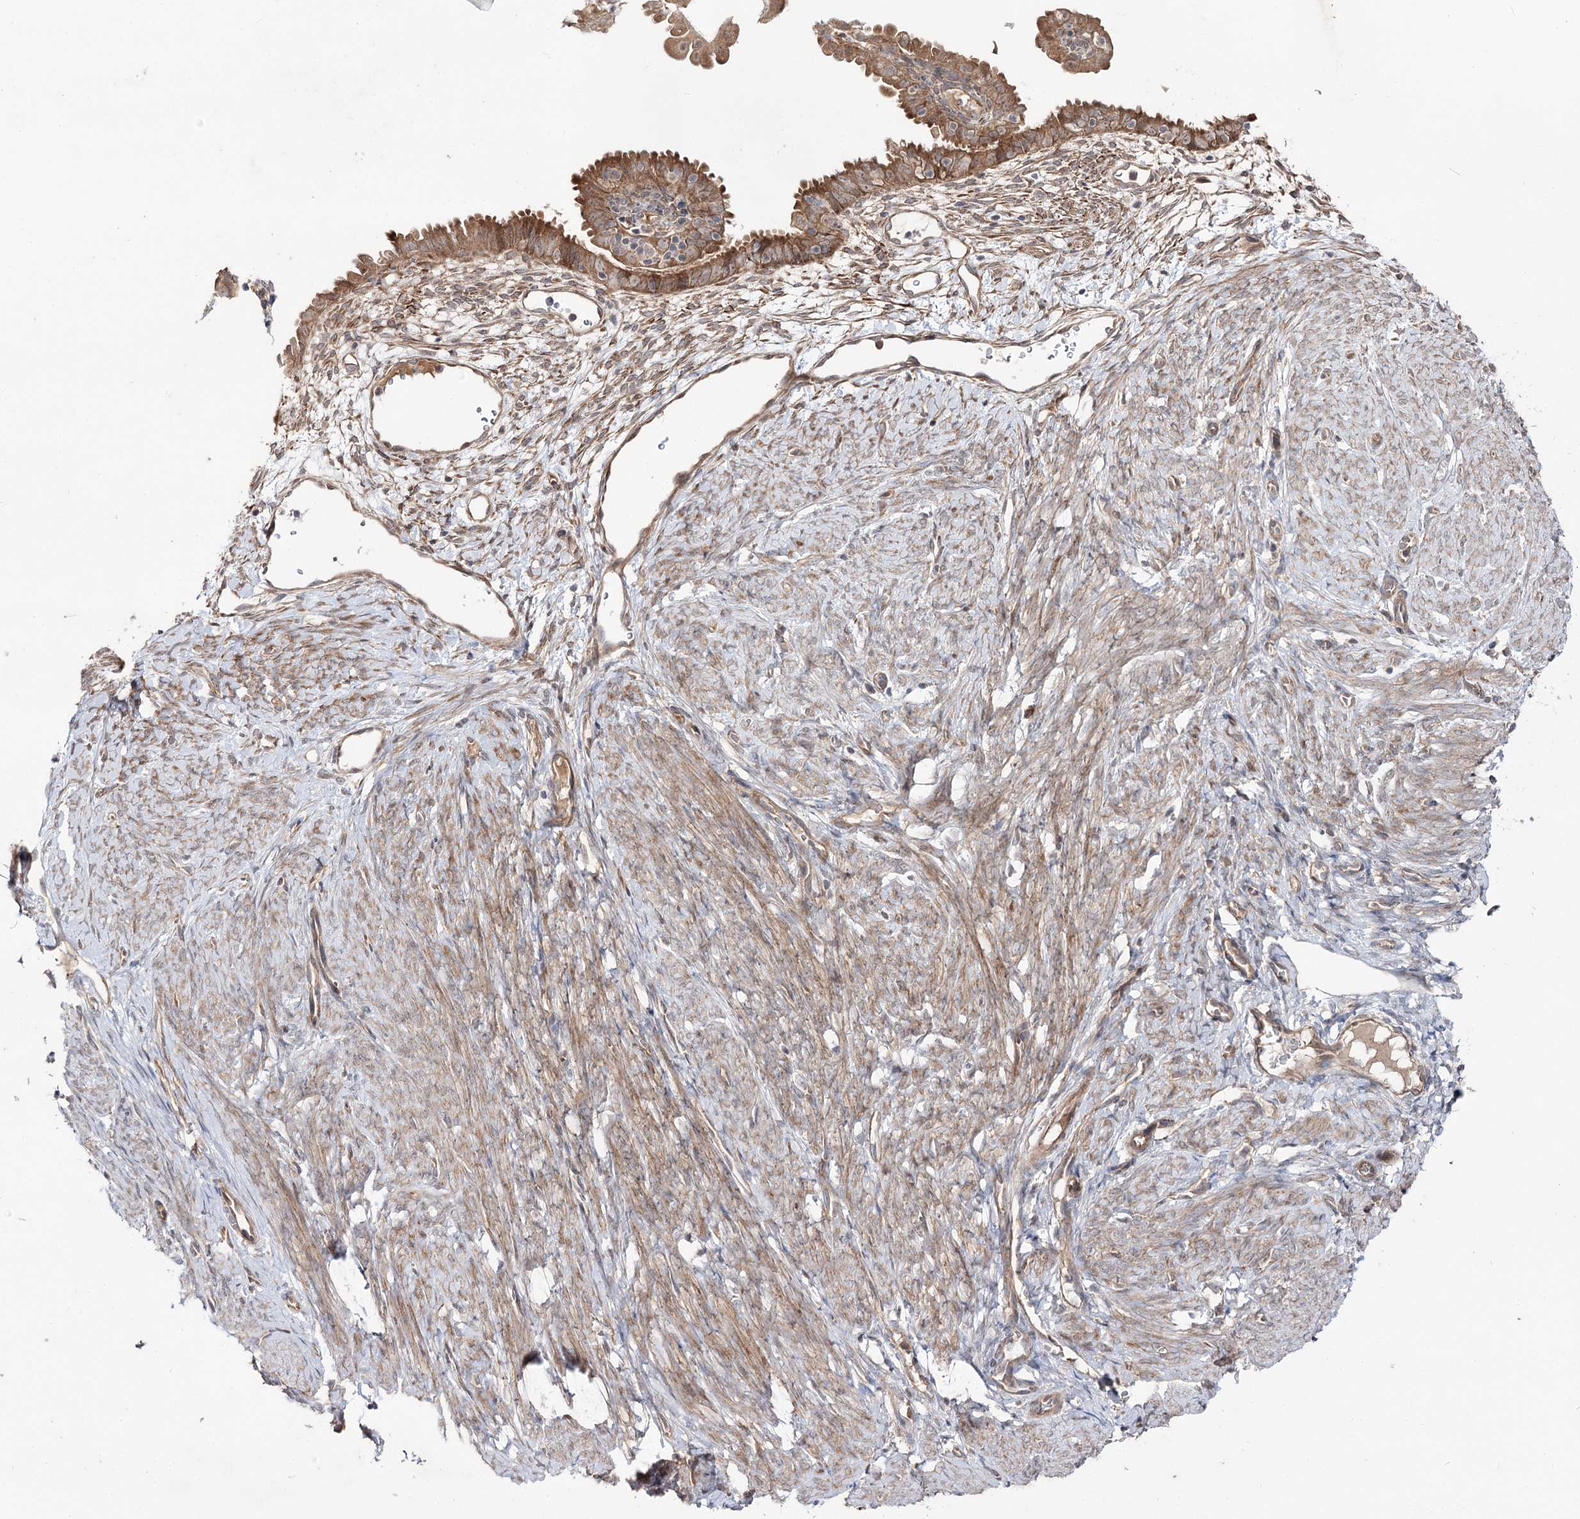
{"staining": {"intensity": "moderate", "quantity": ">75%", "location": "cytoplasmic/membranous"}, "tissue": "endometrial cancer", "cell_type": "Tumor cells", "image_type": "cancer", "snomed": [{"axis": "morphology", "description": "Adenocarcinoma, NOS"}, {"axis": "topography", "description": "Endometrium"}], "caption": "Protein expression by immunohistochemistry displays moderate cytoplasmic/membranous positivity in approximately >75% of tumor cells in endometrial cancer.", "gene": "C11orf80", "patient": {"sex": "female", "age": 51}}